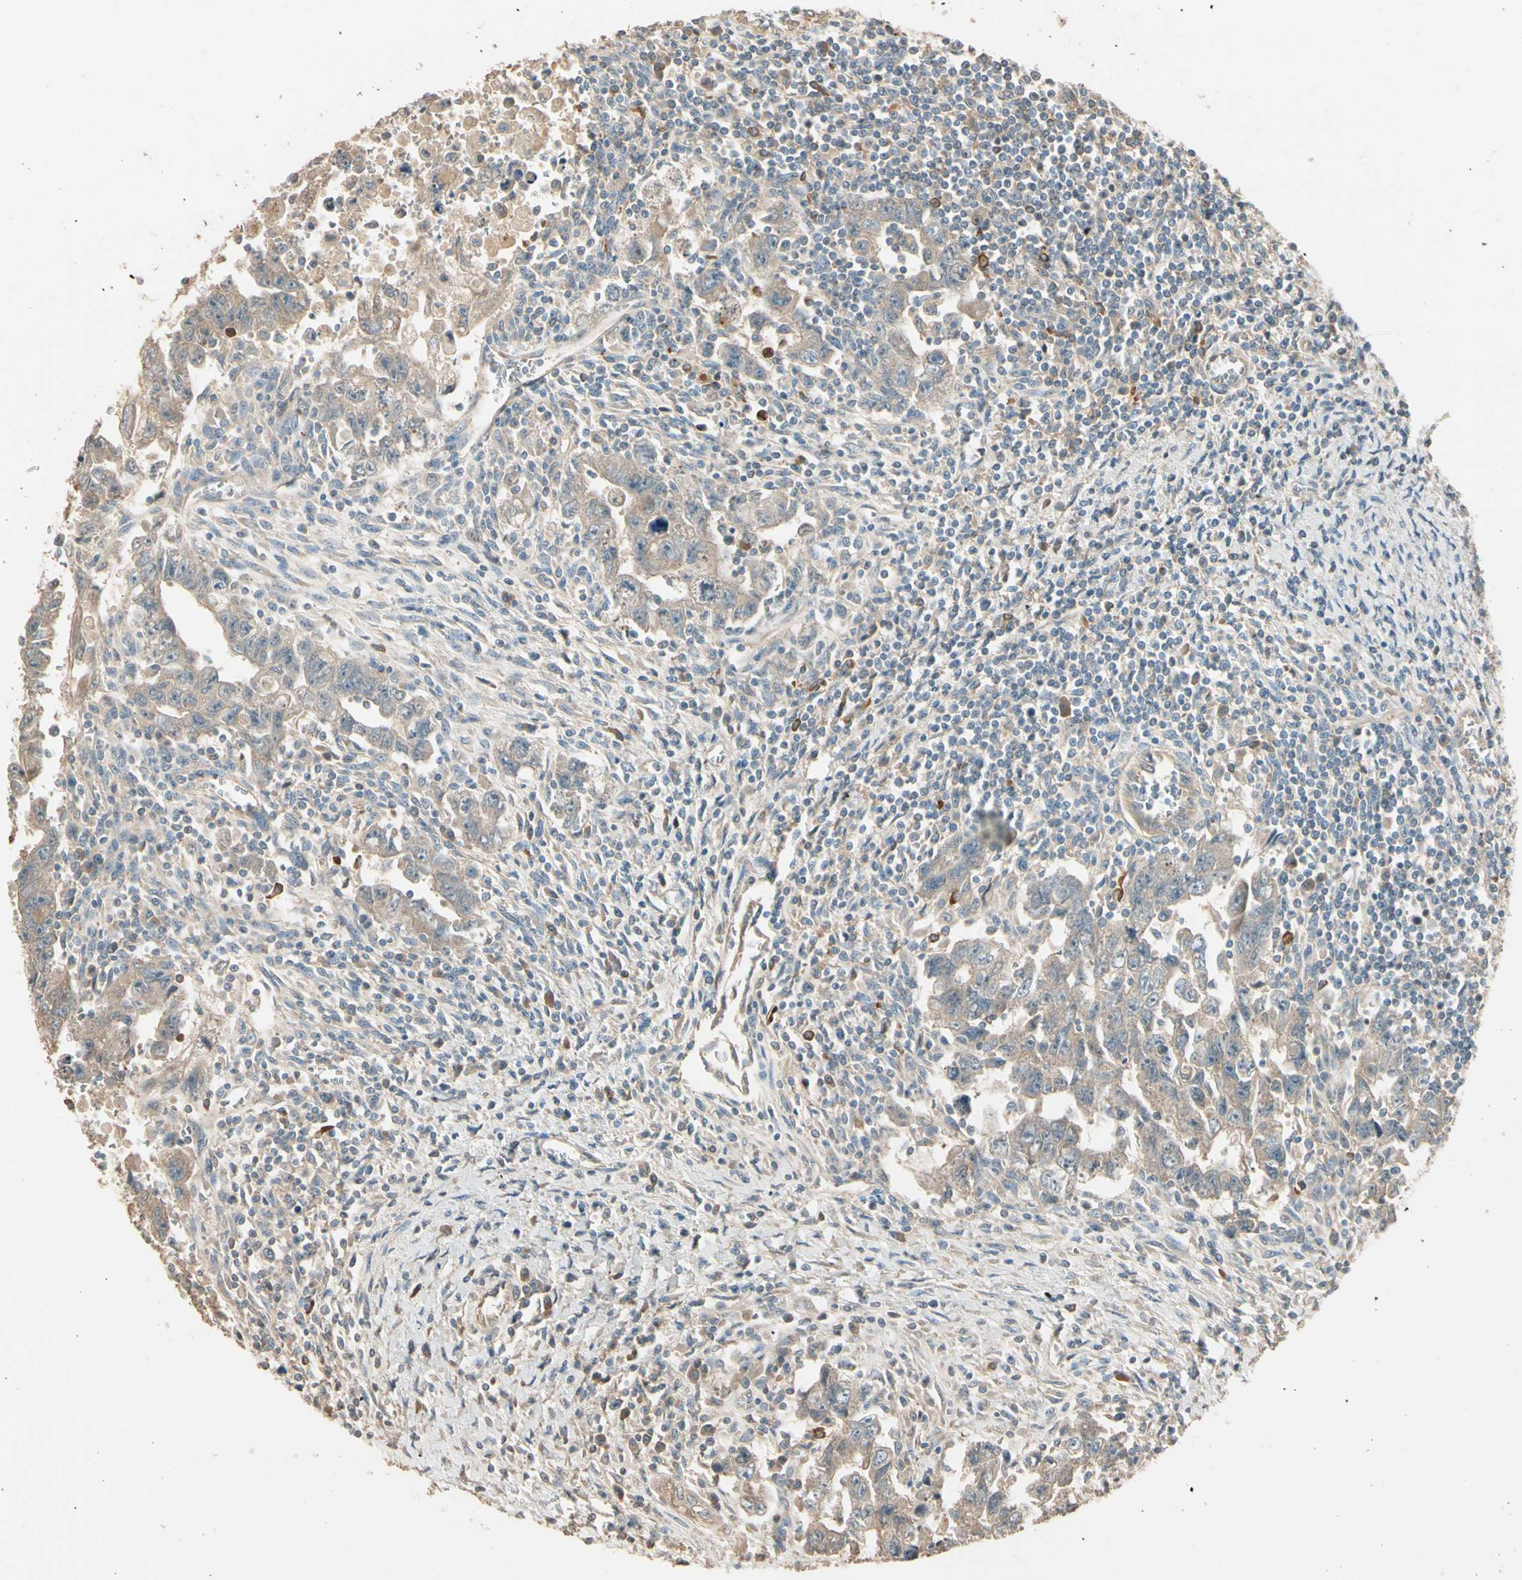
{"staining": {"intensity": "weak", "quantity": ">75%", "location": "cytoplasmic/membranous"}, "tissue": "testis cancer", "cell_type": "Tumor cells", "image_type": "cancer", "snomed": [{"axis": "morphology", "description": "Carcinoma, Embryonal, NOS"}, {"axis": "topography", "description": "Testis"}], "caption": "Protein positivity by IHC reveals weak cytoplasmic/membranous positivity in about >75% of tumor cells in testis cancer.", "gene": "TNFRSF21", "patient": {"sex": "male", "age": 28}}